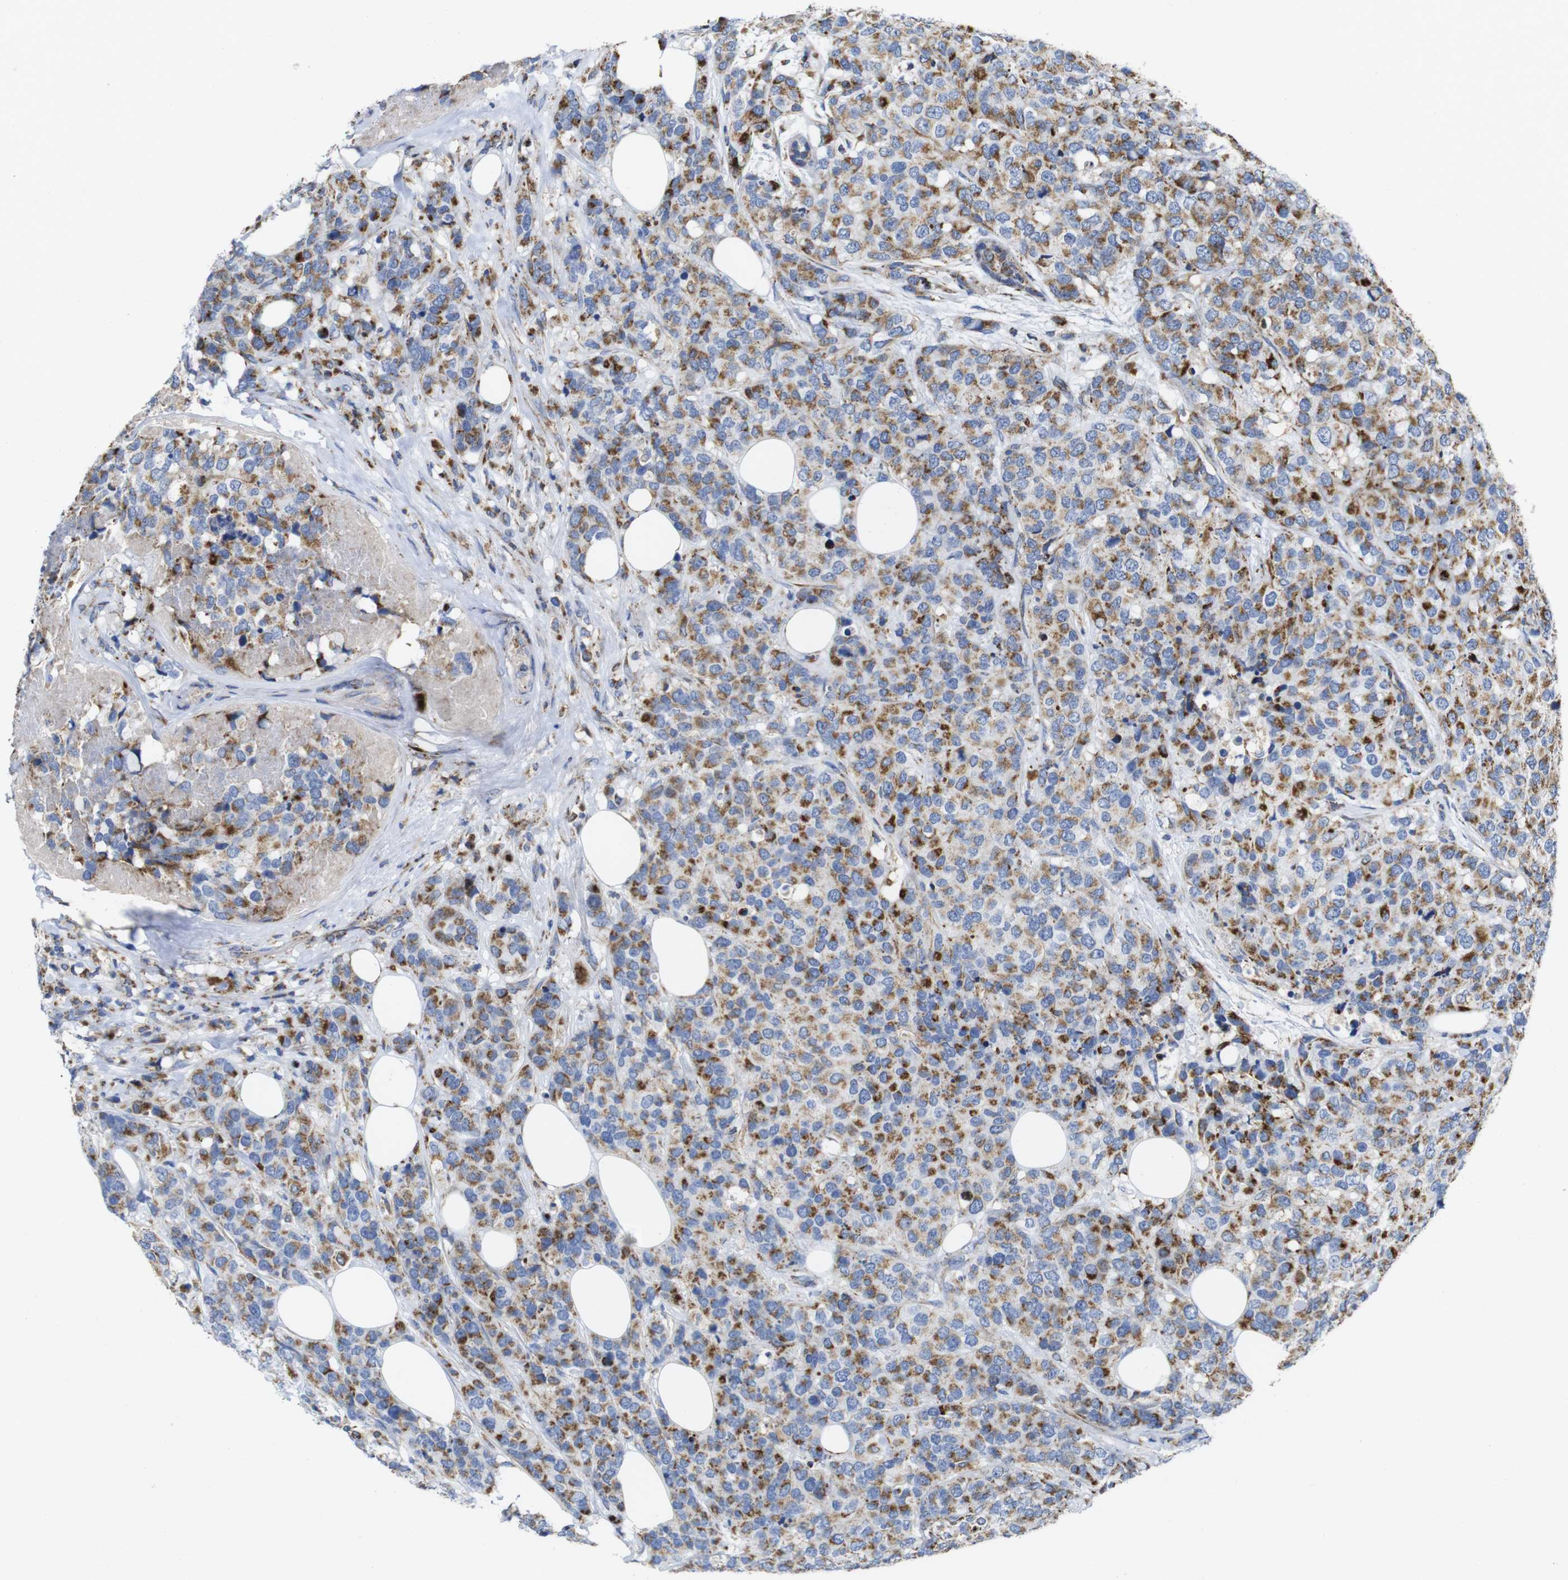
{"staining": {"intensity": "moderate", "quantity": ">75%", "location": "cytoplasmic/membranous"}, "tissue": "breast cancer", "cell_type": "Tumor cells", "image_type": "cancer", "snomed": [{"axis": "morphology", "description": "Lobular carcinoma"}, {"axis": "topography", "description": "Breast"}], "caption": "The photomicrograph displays a brown stain indicating the presence of a protein in the cytoplasmic/membranous of tumor cells in breast cancer.", "gene": "TMEM192", "patient": {"sex": "female", "age": 59}}